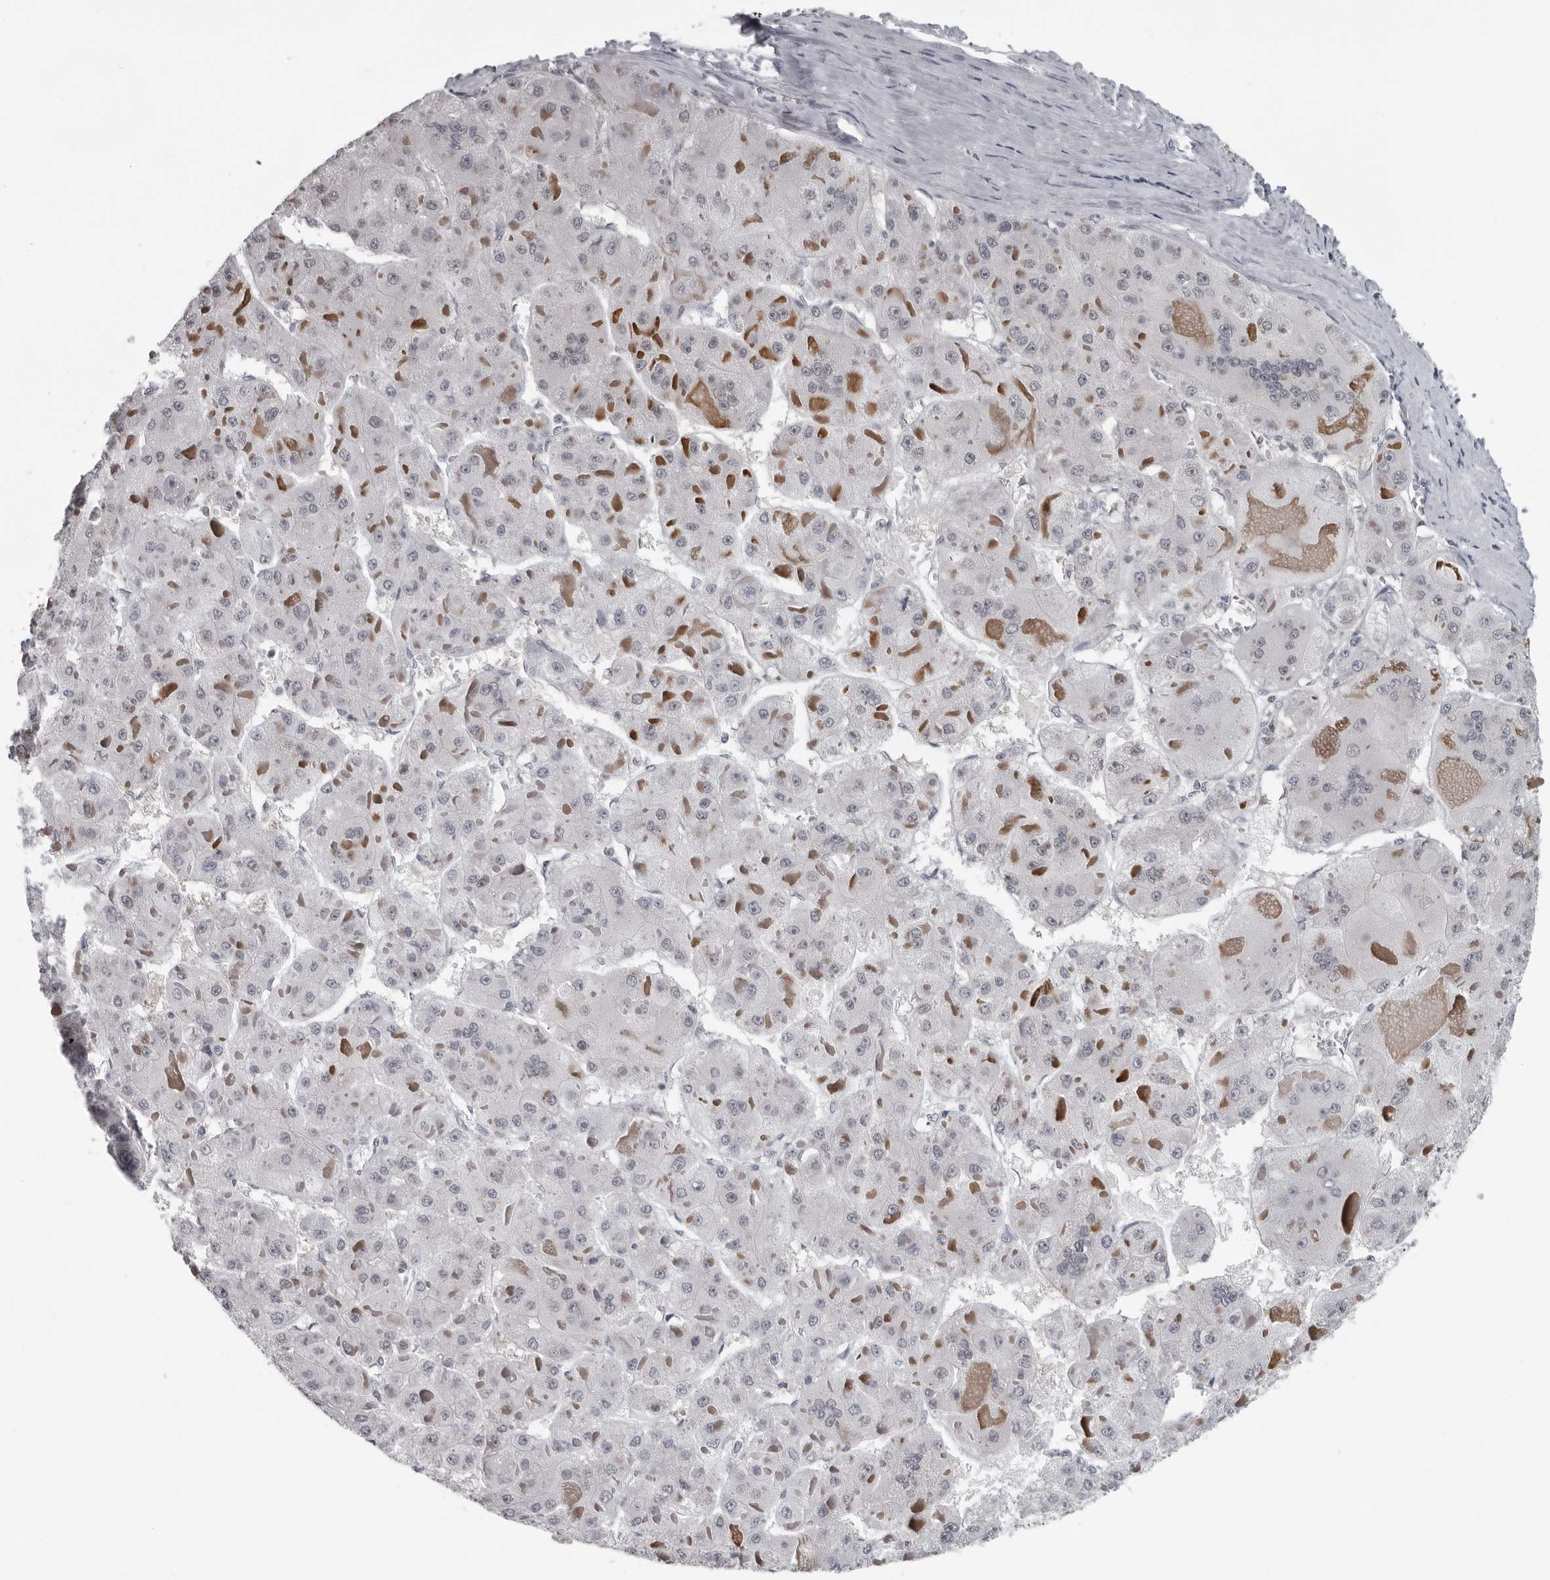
{"staining": {"intensity": "negative", "quantity": "none", "location": "none"}, "tissue": "liver cancer", "cell_type": "Tumor cells", "image_type": "cancer", "snomed": [{"axis": "morphology", "description": "Carcinoma, Hepatocellular, NOS"}, {"axis": "topography", "description": "Liver"}], "caption": "Human liver cancer stained for a protein using immunohistochemistry displays no staining in tumor cells.", "gene": "LZIC", "patient": {"sex": "female", "age": 73}}